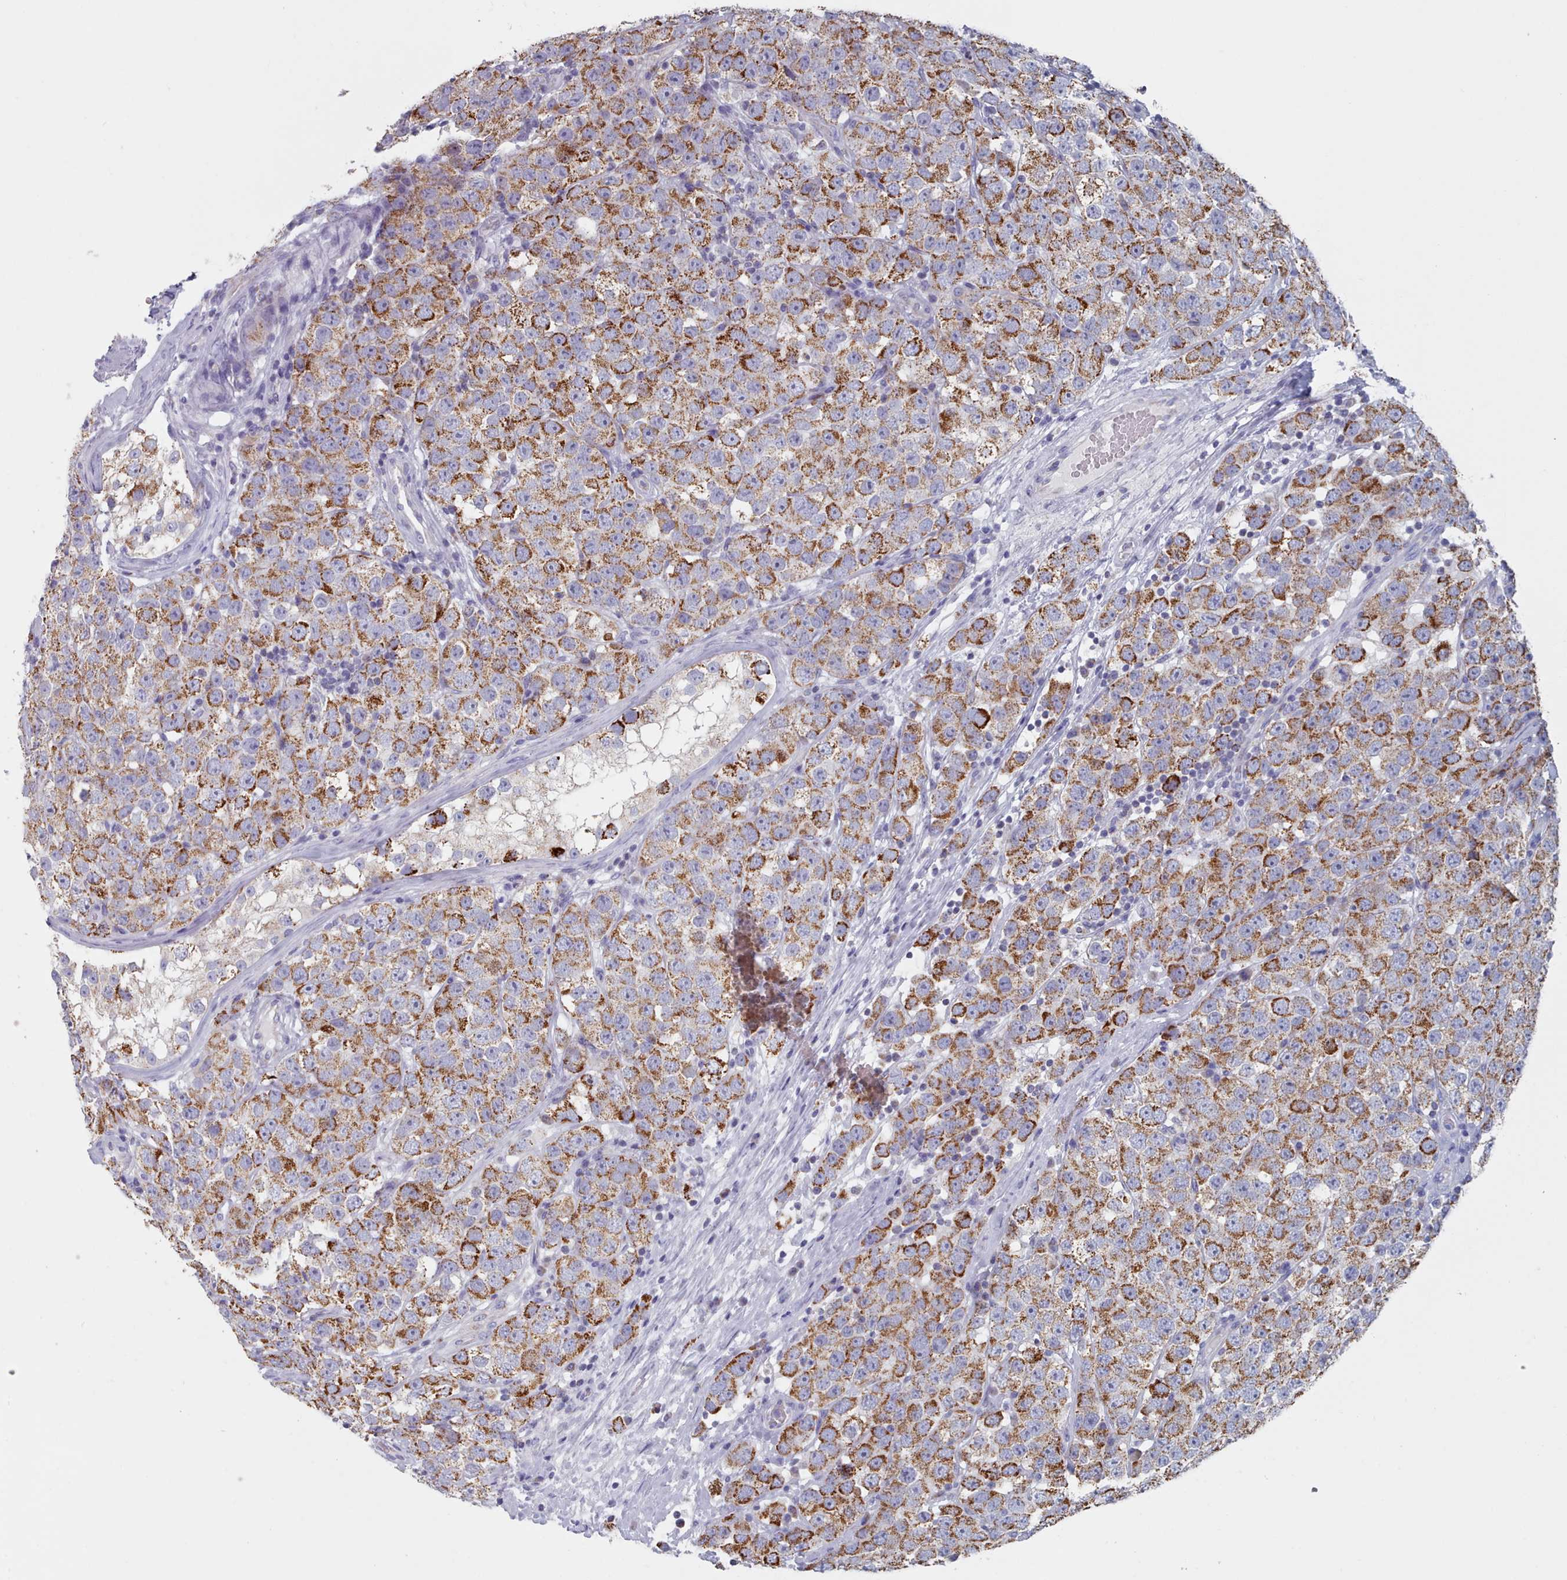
{"staining": {"intensity": "strong", "quantity": "25%-75%", "location": "cytoplasmic/membranous"}, "tissue": "testis cancer", "cell_type": "Tumor cells", "image_type": "cancer", "snomed": [{"axis": "morphology", "description": "Seminoma, NOS"}, {"axis": "topography", "description": "Testis"}], "caption": "A micrograph of testis cancer stained for a protein displays strong cytoplasmic/membranous brown staining in tumor cells.", "gene": "HAO1", "patient": {"sex": "male", "age": 28}}